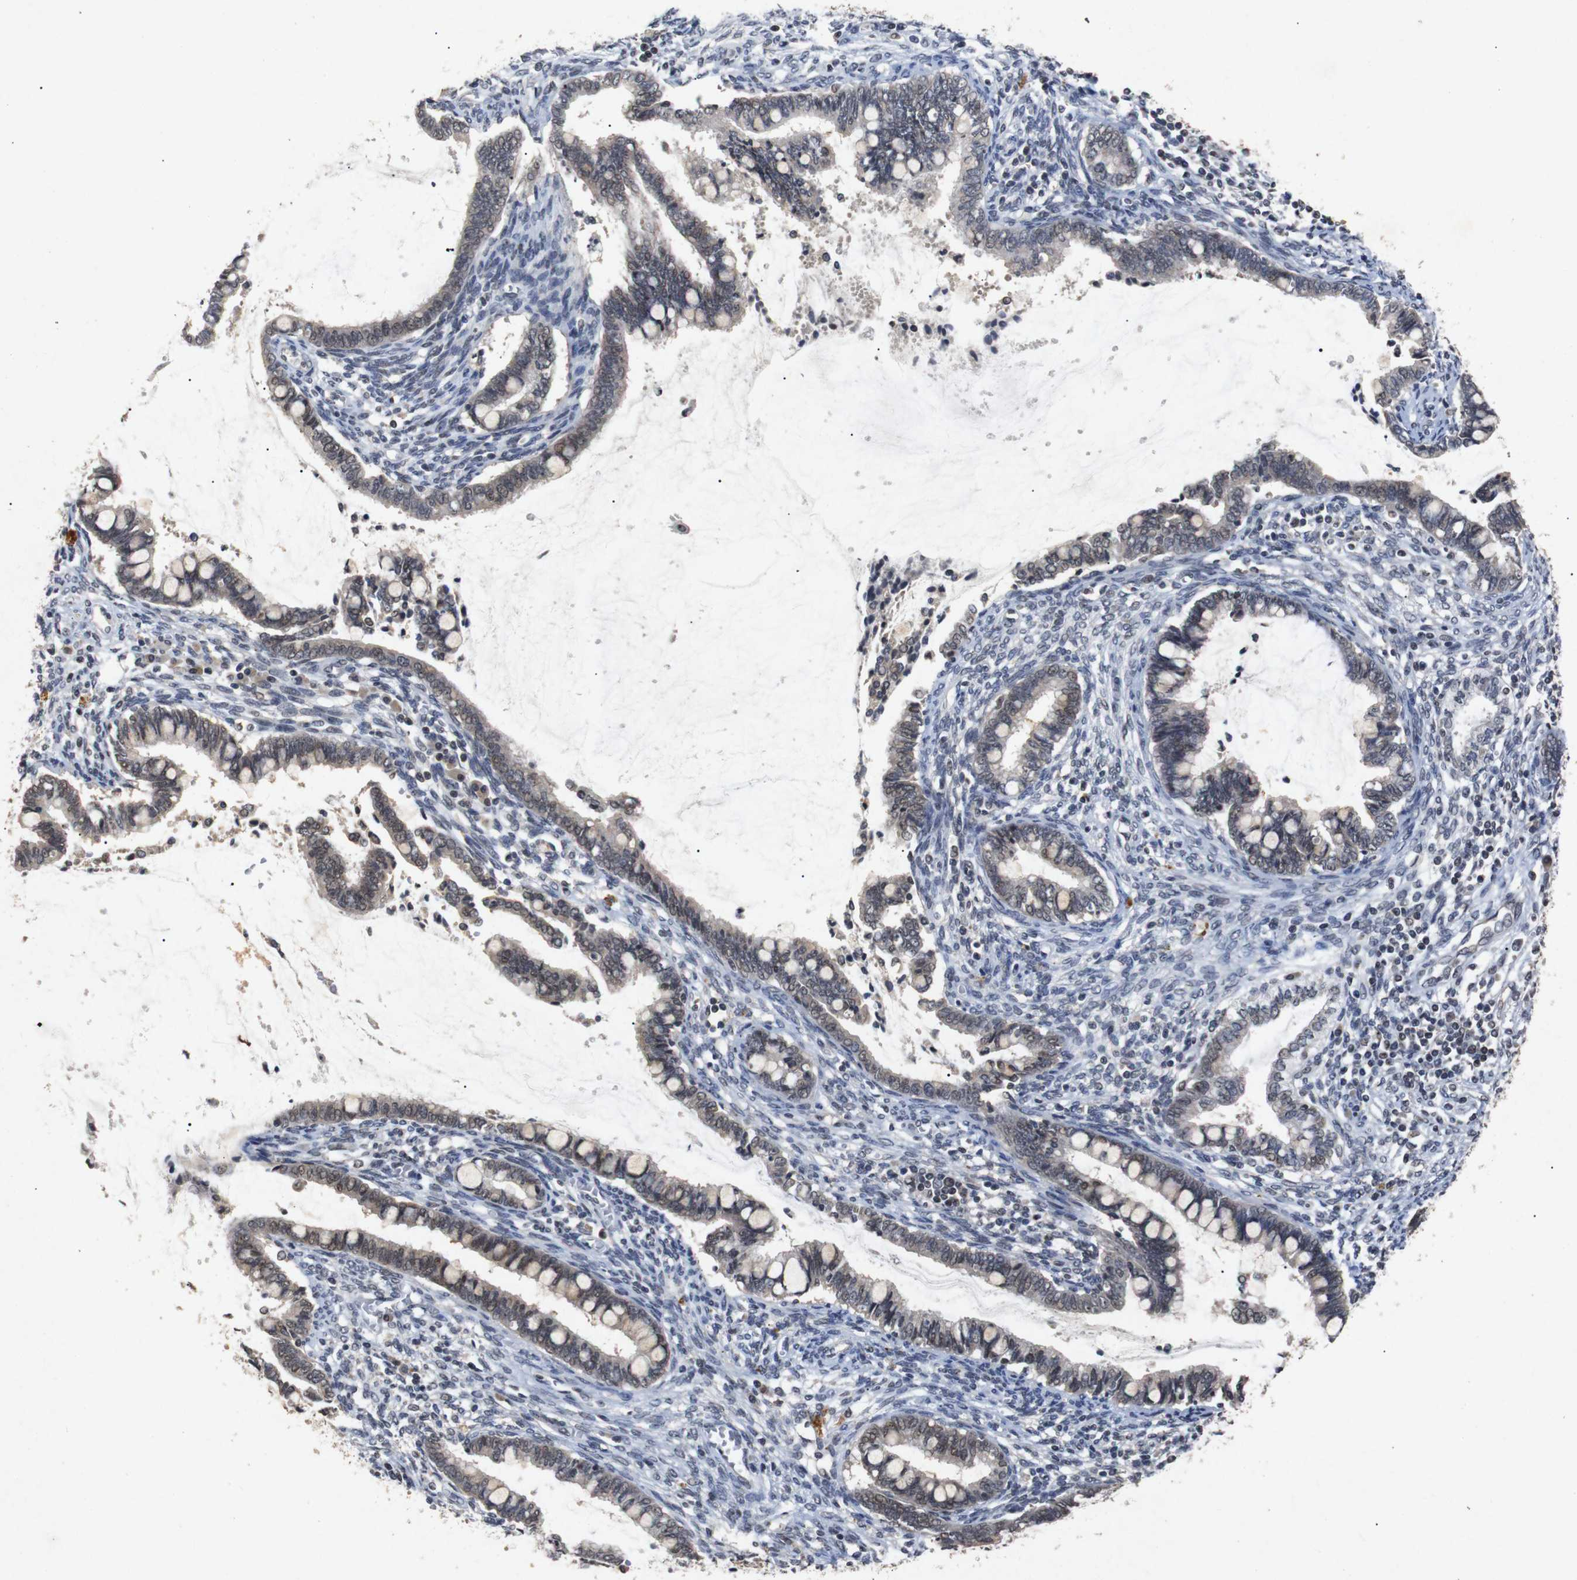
{"staining": {"intensity": "weak", "quantity": "25%-75%", "location": "cytoplasmic/membranous,nuclear"}, "tissue": "cervical cancer", "cell_type": "Tumor cells", "image_type": "cancer", "snomed": [{"axis": "morphology", "description": "Adenocarcinoma, NOS"}, {"axis": "topography", "description": "Cervix"}], "caption": "Protein expression analysis of human cervical cancer reveals weak cytoplasmic/membranous and nuclear staining in approximately 25%-75% of tumor cells.", "gene": "PARN", "patient": {"sex": "female", "age": 44}}